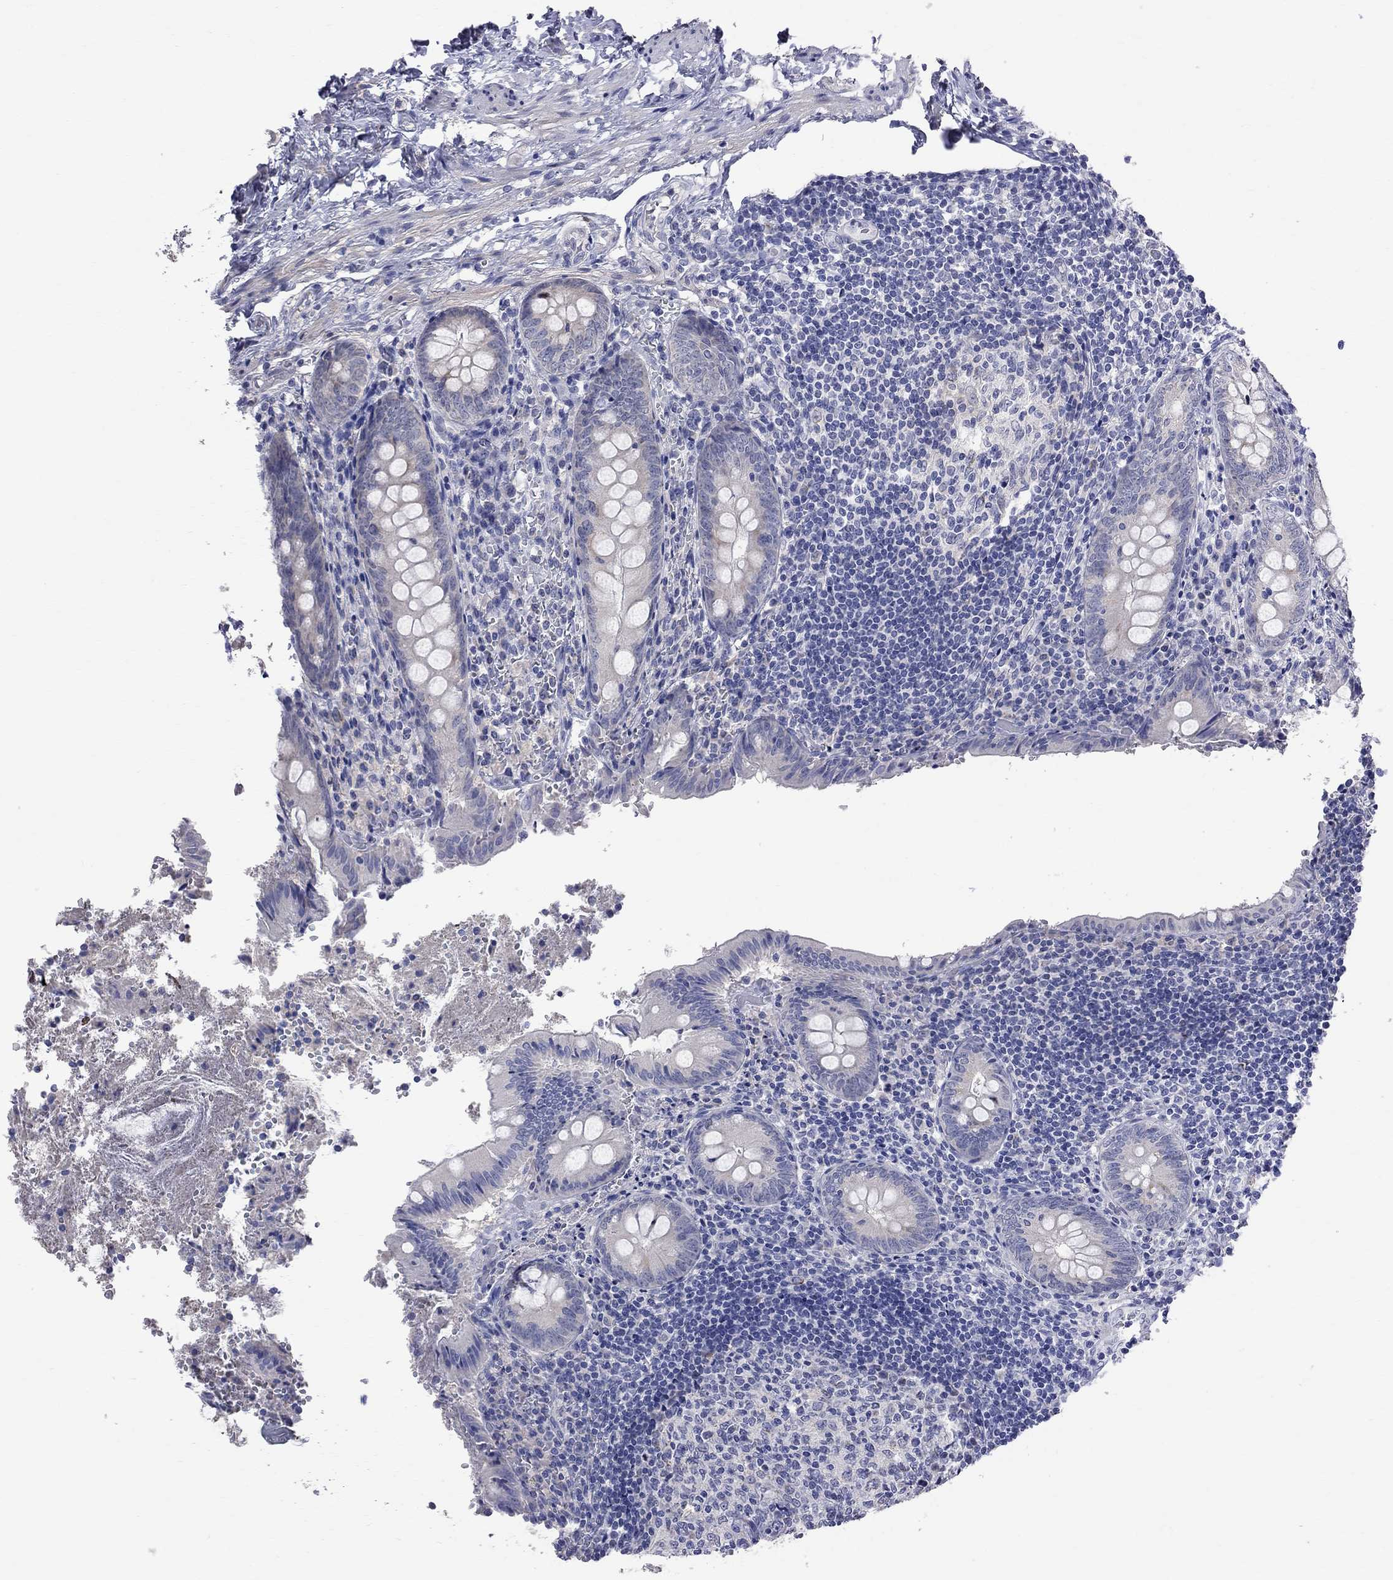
{"staining": {"intensity": "negative", "quantity": "none", "location": "none"}, "tissue": "appendix", "cell_type": "Glandular cells", "image_type": "normal", "snomed": [{"axis": "morphology", "description": "Normal tissue, NOS"}, {"axis": "topography", "description": "Appendix"}], "caption": "IHC of unremarkable human appendix exhibits no staining in glandular cells. The staining is performed using DAB (3,3'-diaminobenzidine) brown chromogen with nuclei counter-stained in using hematoxylin.", "gene": "CKAP2", "patient": {"sex": "female", "age": 23}}